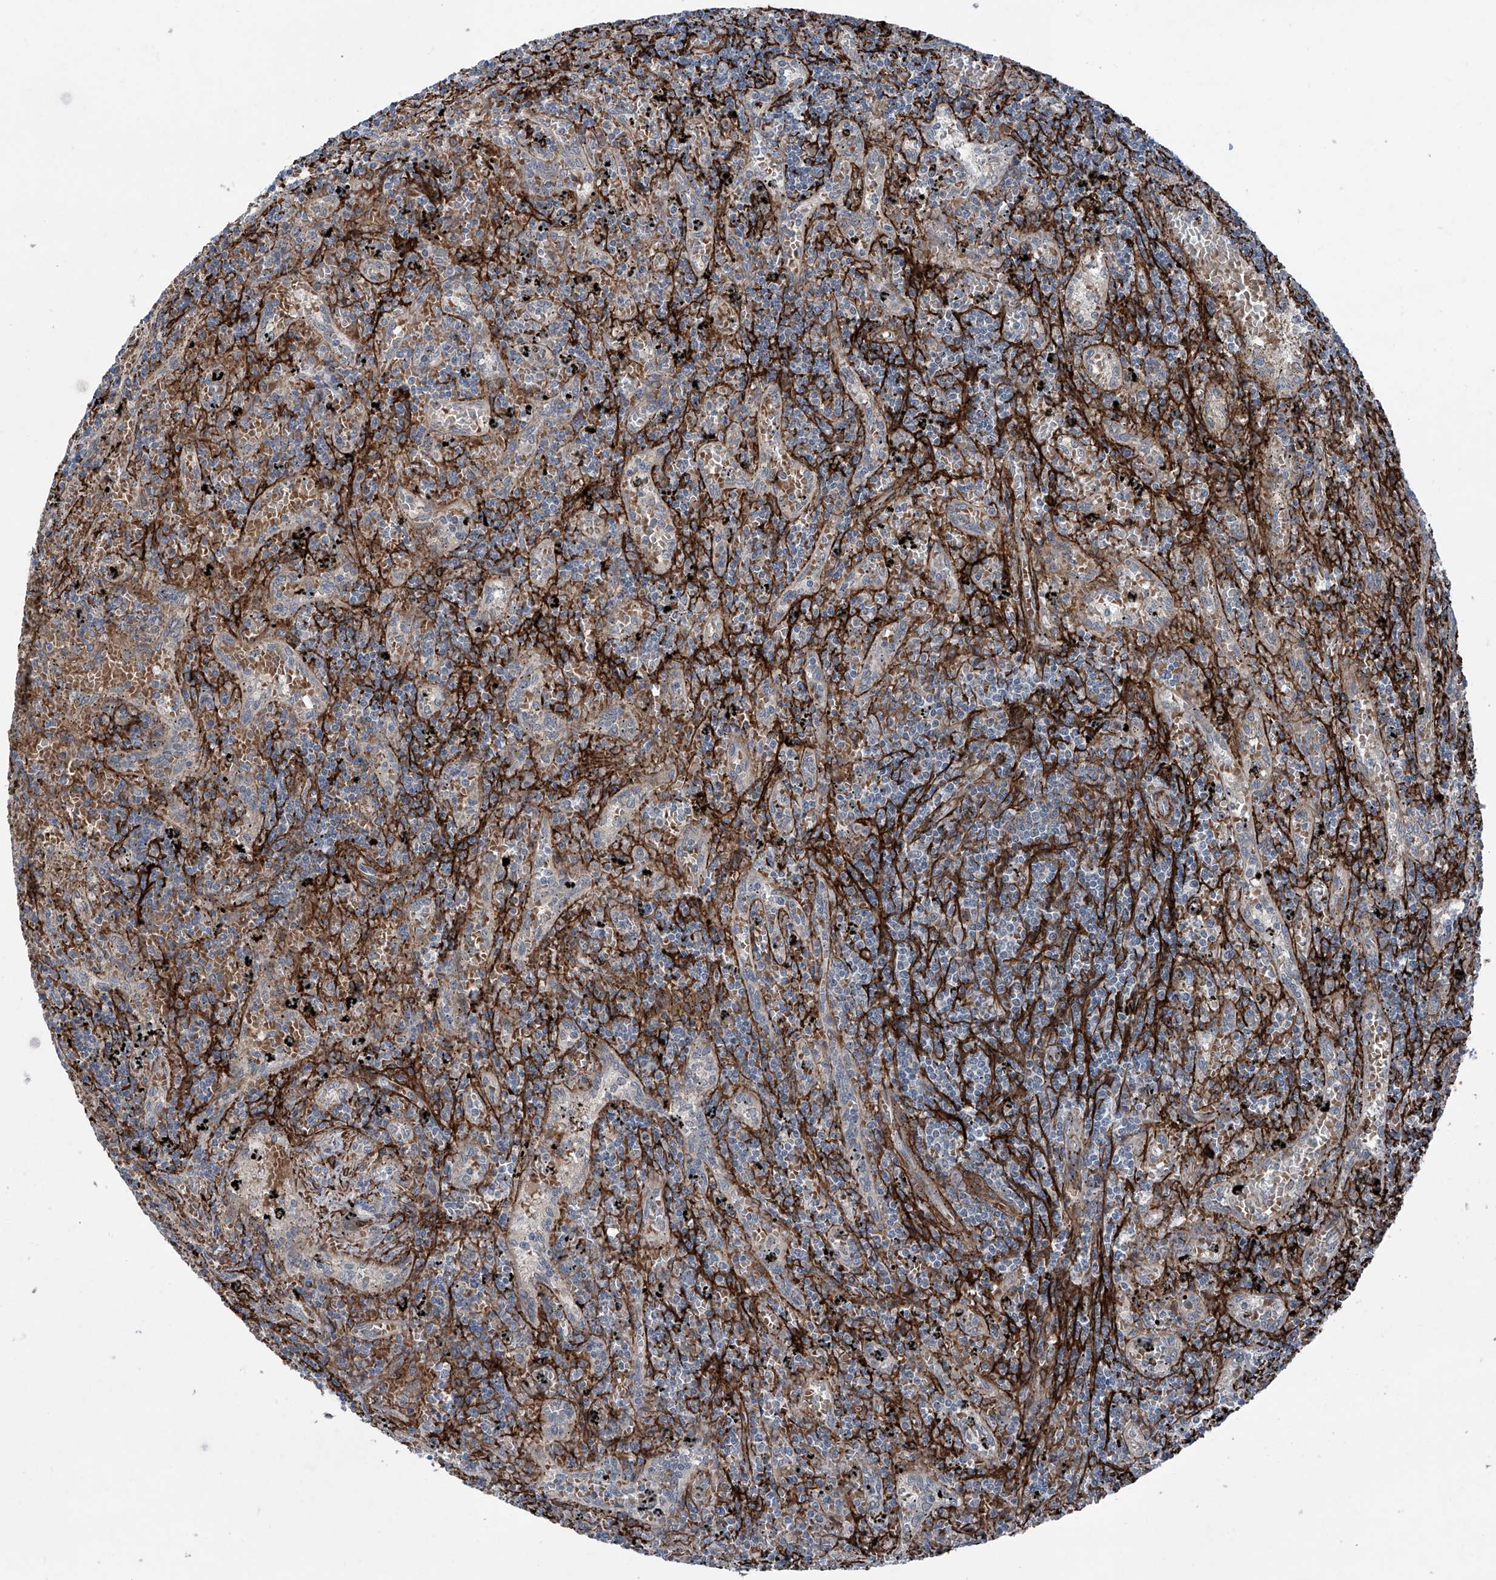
{"staining": {"intensity": "negative", "quantity": "none", "location": "none"}, "tissue": "lymphoma", "cell_type": "Tumor cells", "image_type": "cancer", "snomed": [{"axis": "morphology", "description": "Malignant lymphoma, non-Hodgkin's type, Low grade"}, {"axis": "topography", "description": "Spleen"}], "caption": "Human lymphoma stained for a protein using IHC displays no positivity in tumor cells.", "gene": "COA7", "patient": {"sex": "male", "age": 76}}